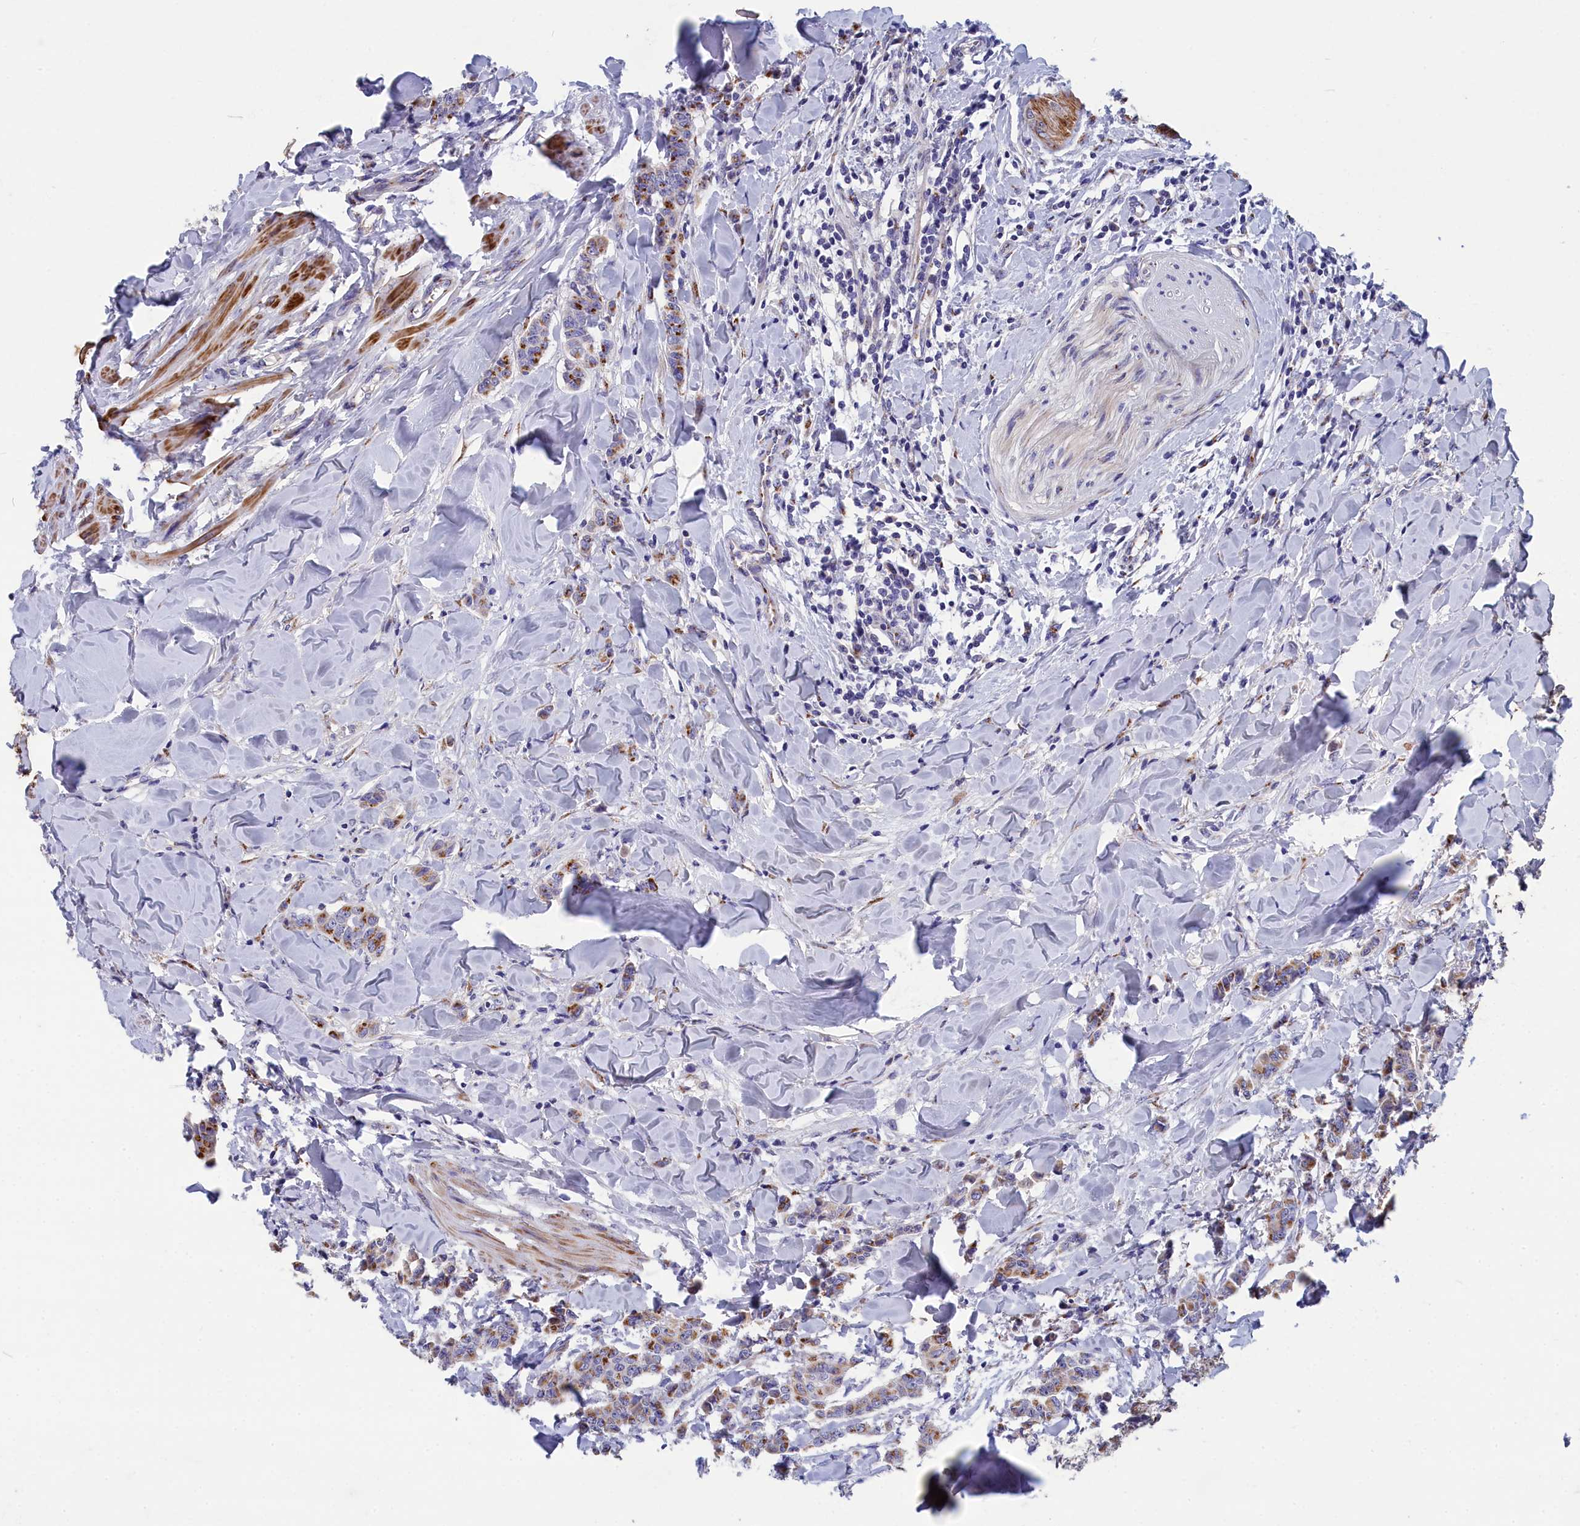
{"staining": {"intensity": "moderate", "quantity": "25%-75%", "location": "cytoplasmic/membranous"}, "tissue": "breast cancer", "cell_type": "Tumor cells", "image_type": "cancer", "snomed": [{"axis": "morphology", "description": "Duct carcinoma"}, {"axis": "topography", "description": "Breast"}], "caption": "Moderate cytoplasmic/membranous positivity for a protein is appreciated in approximately 25%-75% of tumor cells of breast cancer (intraductal carcinoma) using immunohistochemistry.", "gene": "TUBGCP4", "patient": {"sex": "female", "age": 40}}